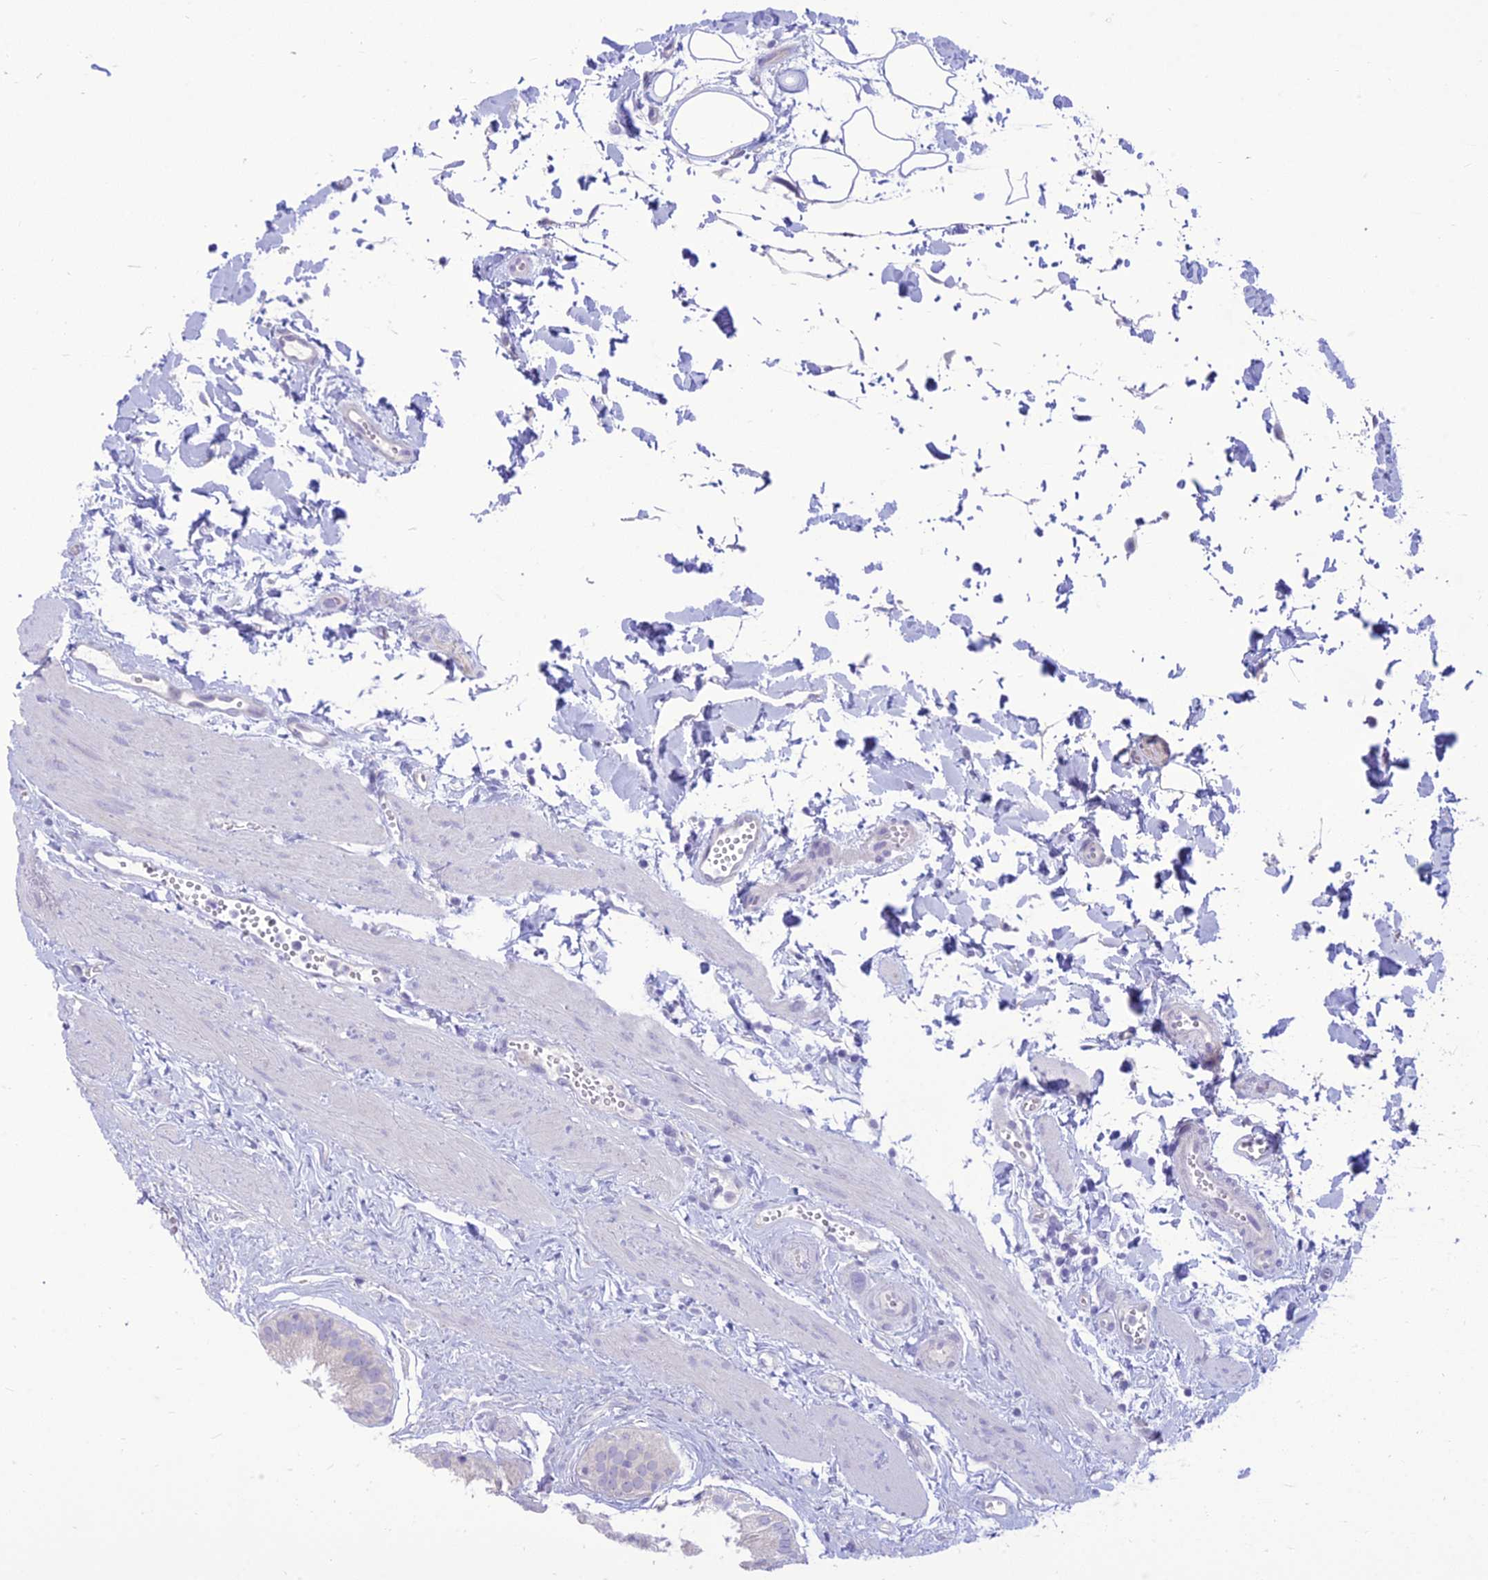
{"staining": {"intensity": "negative", "quantity": "none", "location": "none"}, "tissue": "gallbladder", "cell_type": "Glandular cells", "image_type": "normal", "snomed": [{"axis": "morphology", "description": "Normal tissue, NOS"}, {"axis": "topography", "description": "Gallbladder"}], "caption": "An immunohistochemistry (IHC) histopathology image of unremarkable gallbladder is shown. There is no staining in glandular cells of gallbladder. The staining was performed using DAB to visualize the protein expression in brown, while the nuclei were stained in blue with hematoxylin (Magnification: 20x).", "gene": "DHDH", "patient": {"sex": "female", "age": 54}}